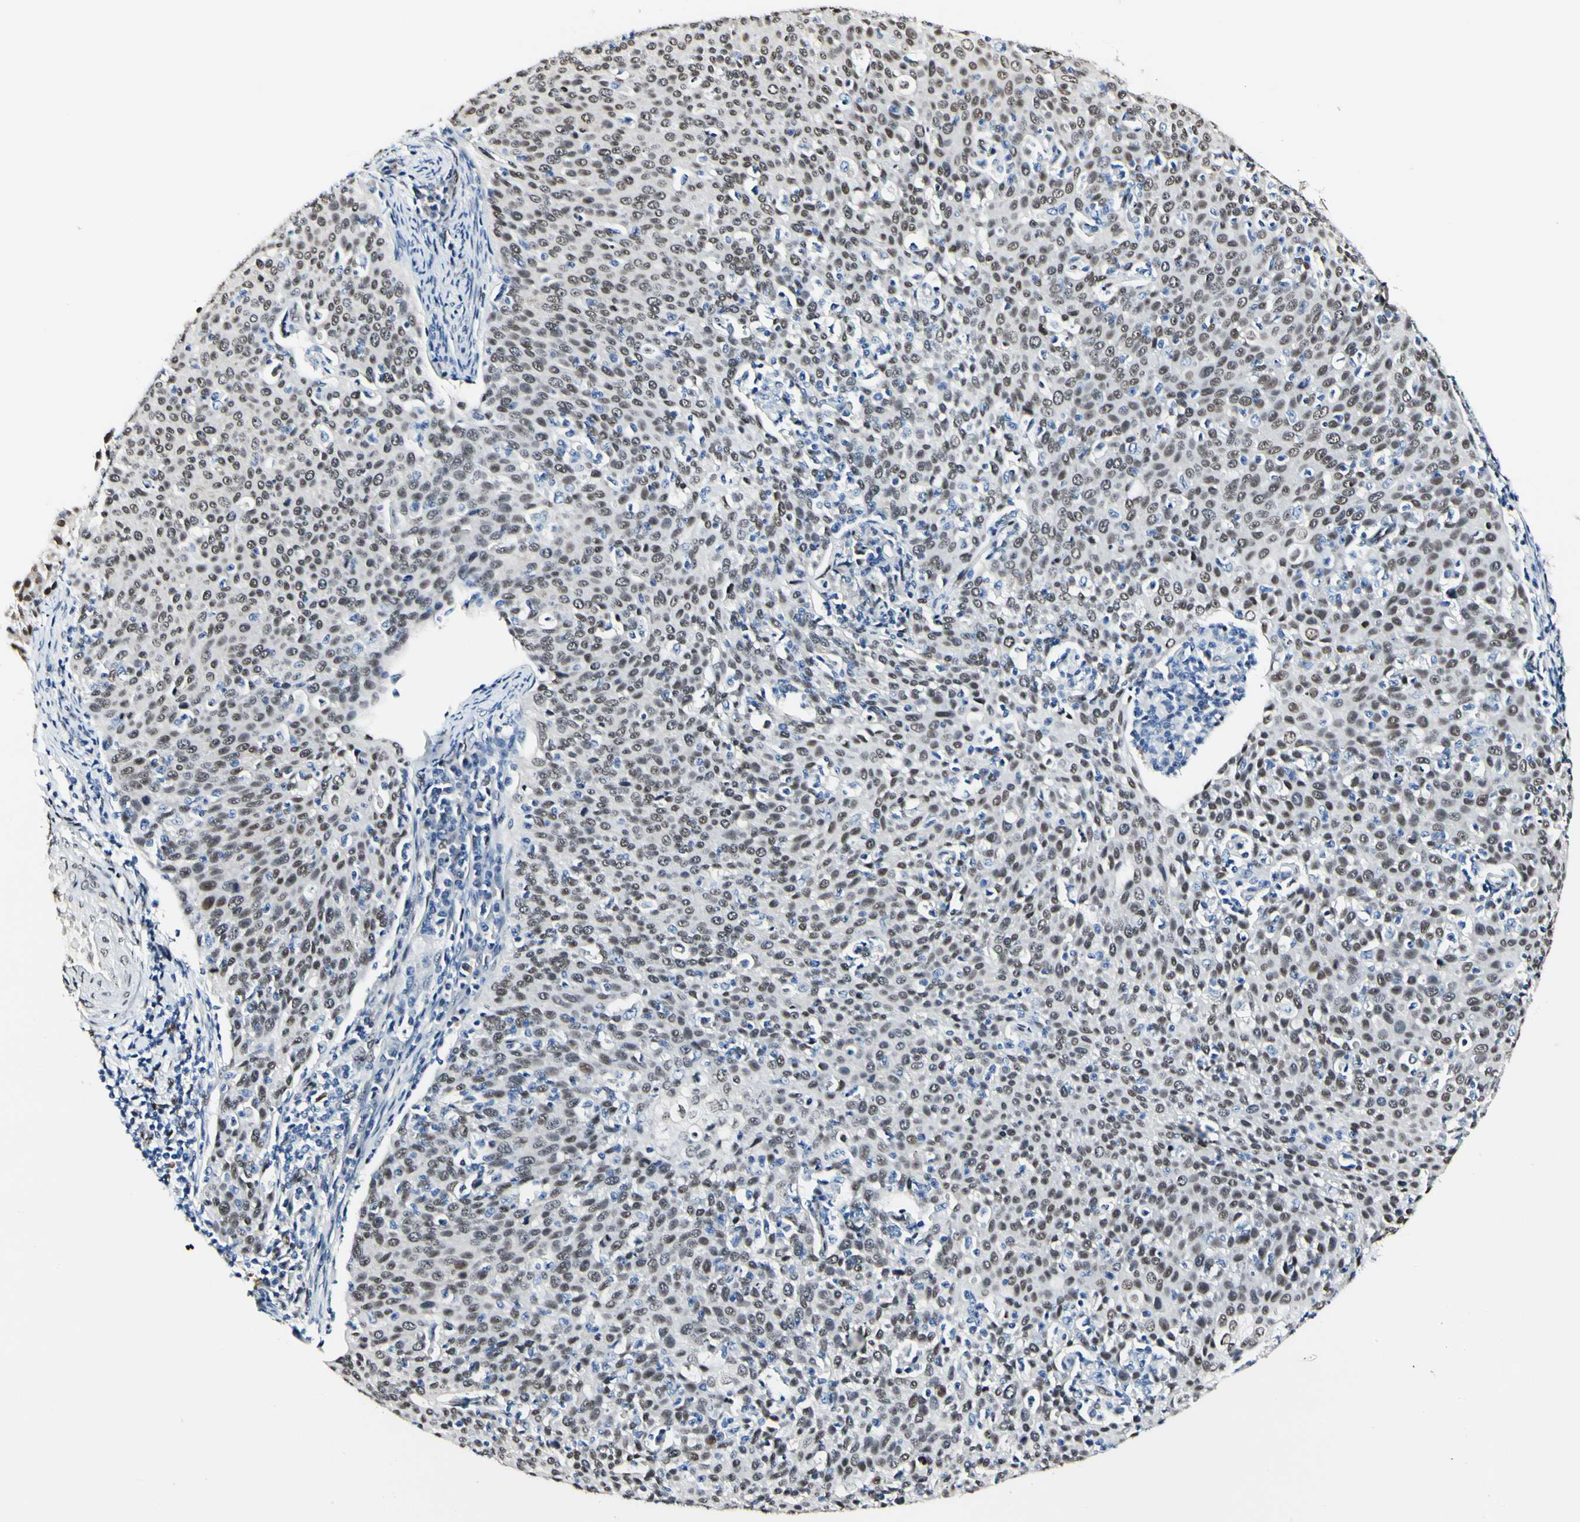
{"staining": {"intensity": "moderate", "quantity": ">75%", "location": "nuclear"}, "tissue": "cervical cancer", "cell_type": "Tumor cells", "image_type": "cancer", "snomed": [{"axis": "morphology", "description": "Squamous cell carcinoma, NOS"}, {"axis": "topography", "description": "Cervix"}], "caption": "Immunohistochemical staining of human cervical squamous cell carcinoma shows moderate nuclear protein positivity in about >75% of tumor cells.", "gene": "NFIA", "patient": {"sex": "female", "age": 38}}